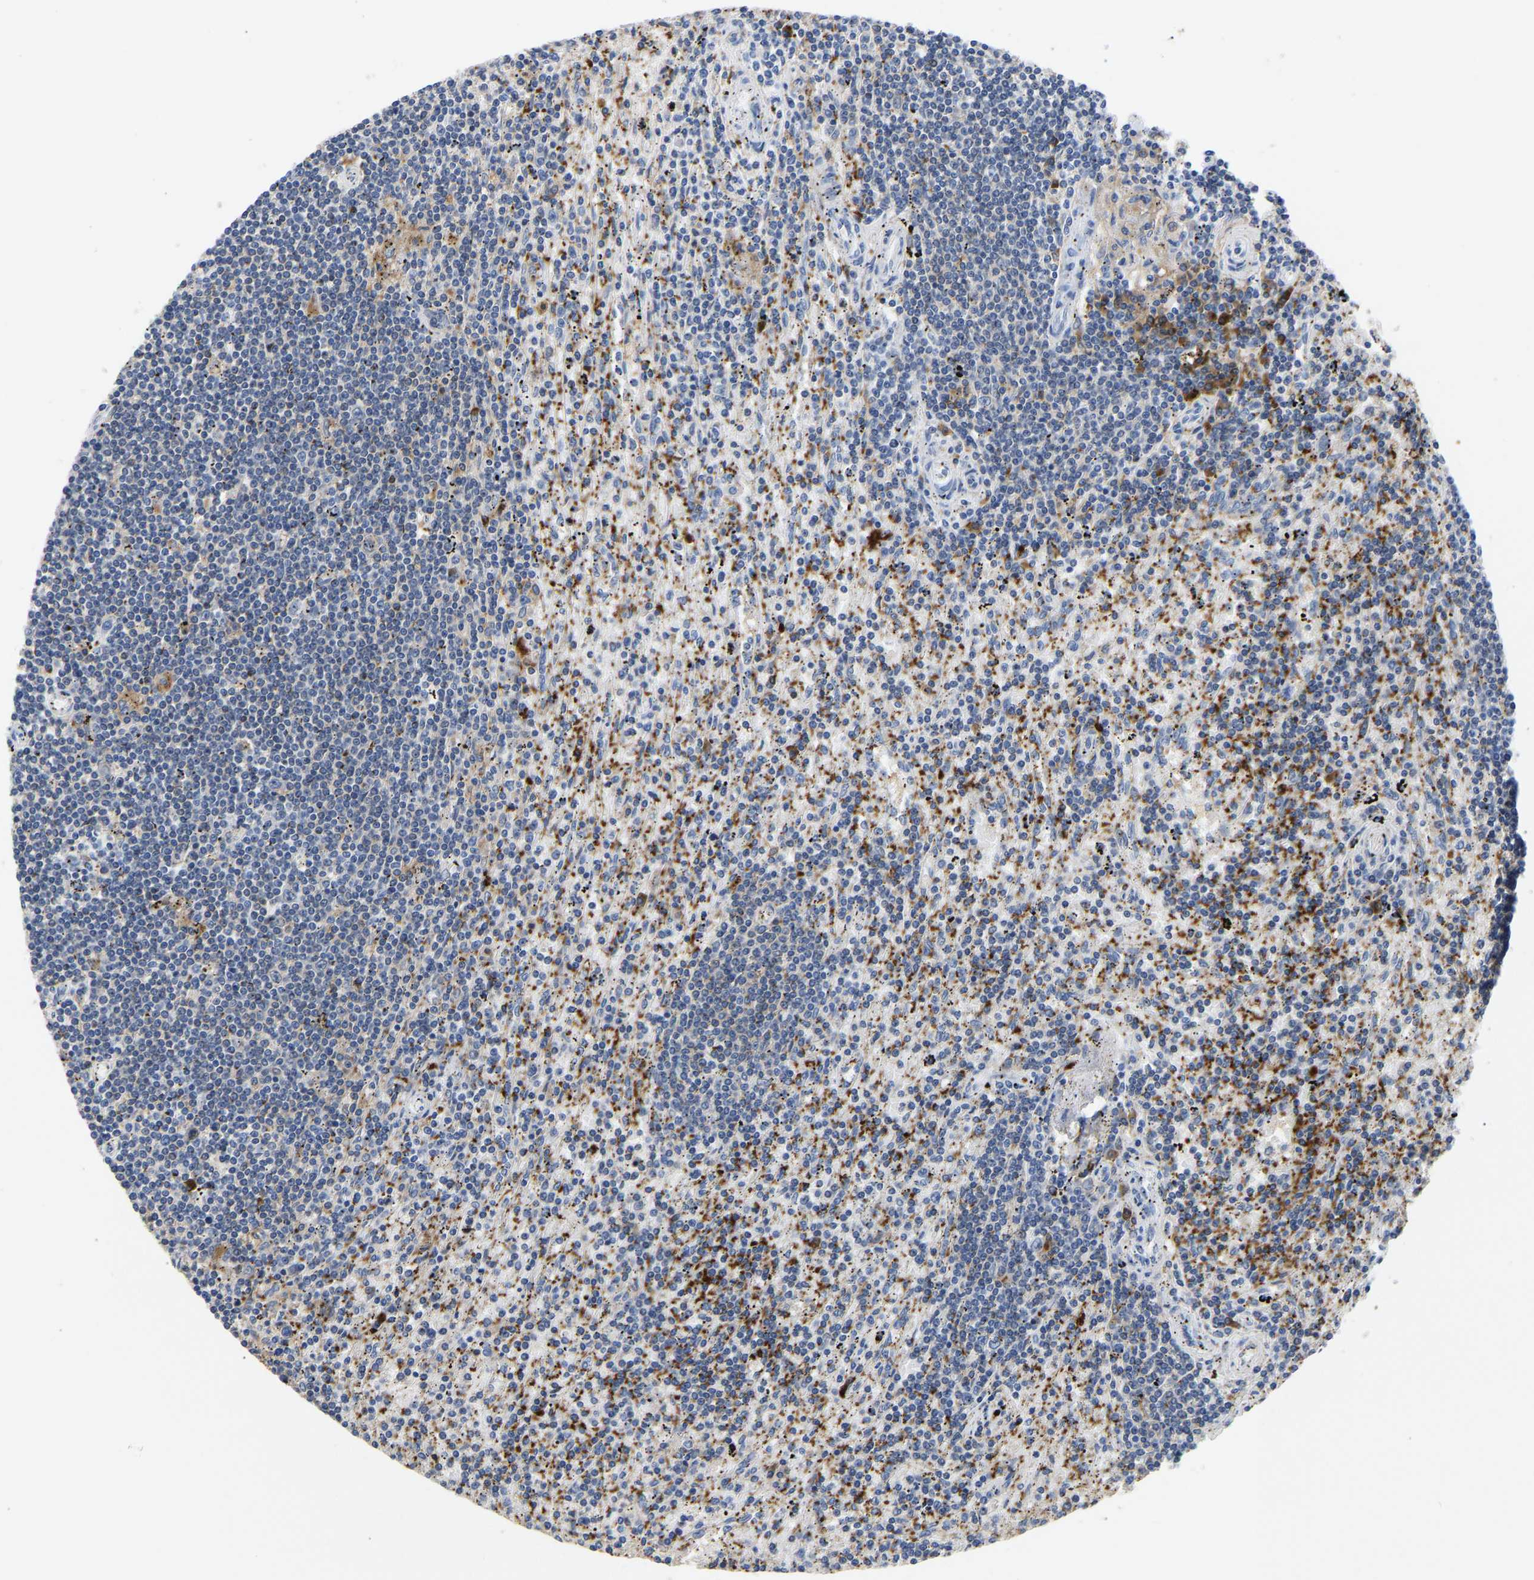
{"staining": {"intensity": "negative", "quantity": "none", "location": "none"}, "tissue": "lymphoma", "cell_type": "Tumor cells", "image_type": "cancer", "snomed": [{"axis": "morphology", "description": "Malignant lymphoma, non-Hodgkin's type, Low grade"}, {"axis": "topography", "description": "Spleen"}], "caption": "Immunohistochemistry (IHC) micrograph of neoplastic tissue: human lymphoma stained with DAB exhibits no significant protein positivity in tumor cells. (DAB (3,3'-diaminobenzidine) immunohistochemistry (IHC), high magnification).", "gene": "FGF18", "patient": {"sex": "male", "age": 76}}